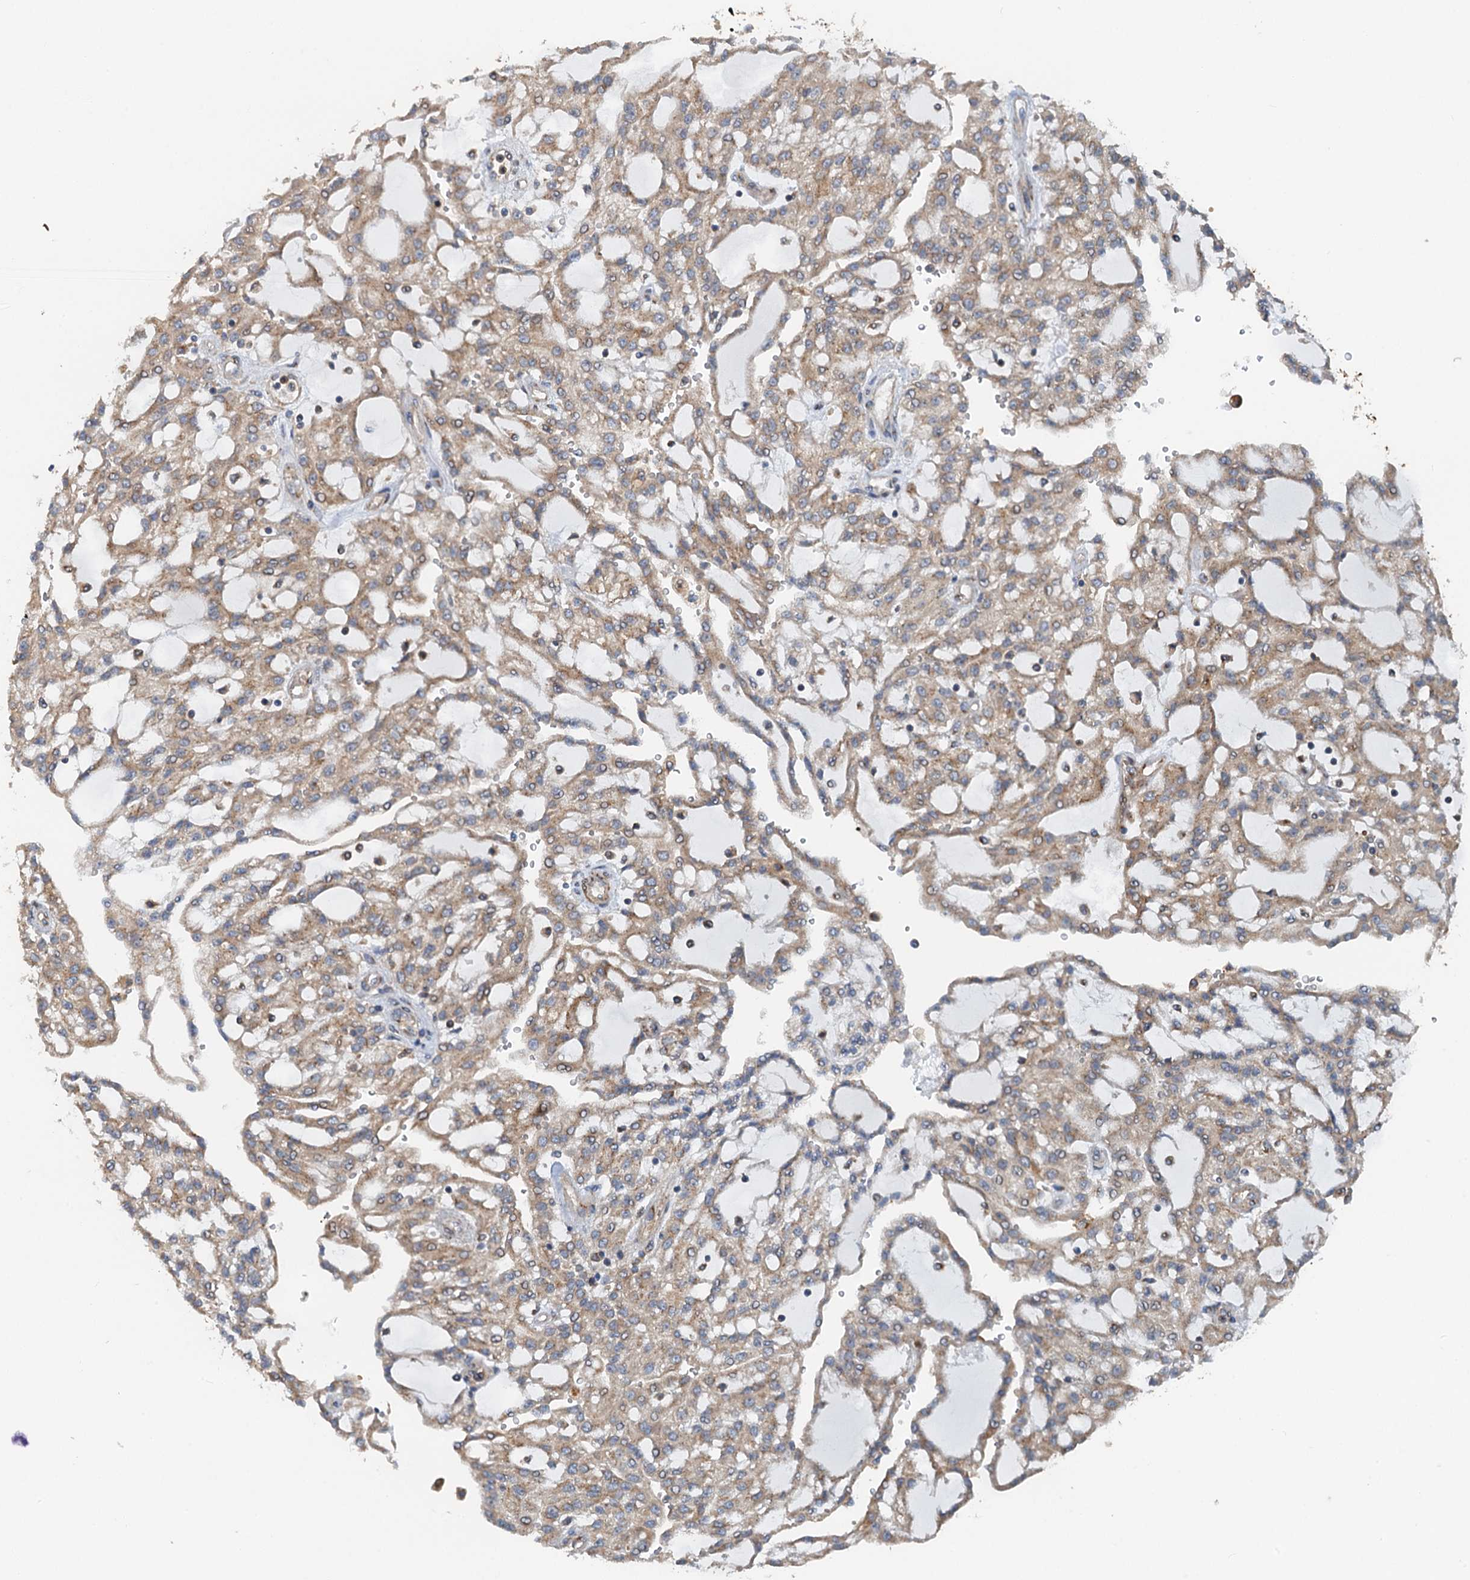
{"staining": {"intensity": "moderate", "quantity": ">75%", "location": "cytoplasmic/membranous"}, "tissue": "renal cancer", "cell_type": "Tumor cells", "image_type": "cancer", "snomed": [{"axis": "morphology", "description": "Adenocarcinoma, NOS"}, {"axis": "topography", "description": "Kidney"}], "caption": "Protein staining shows moderate cytoplasmic/membranous positivity in approximately >75% of tumor cells in renal cancer.", "gene": "ANKRD26", "patient": {"sex": "male", "age": 63}}